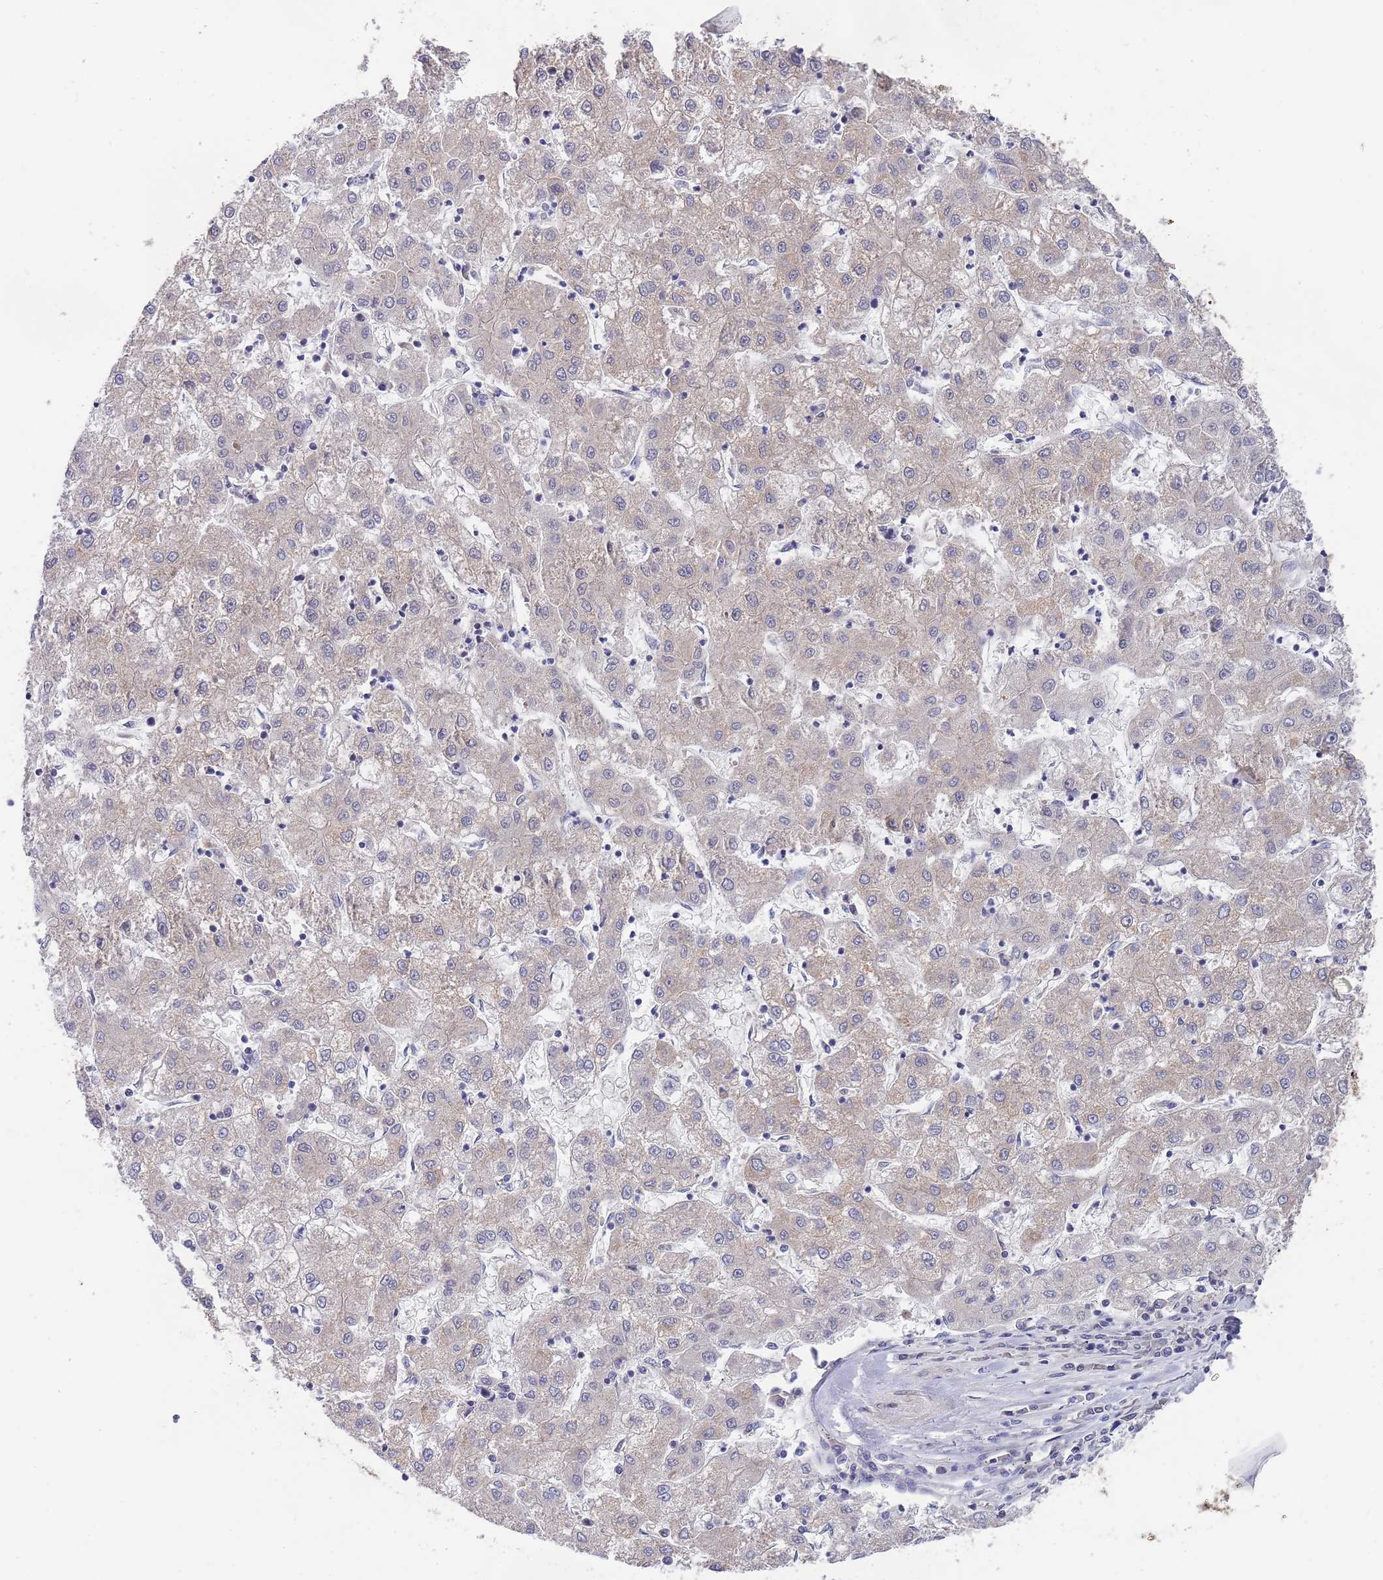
{"staining": {"intensity": "weak", "quantity": "25%-75%", "location": "cytoplasmic/membranous"}, "tissue": "liver cancer", "cell_type": "Tumor cells", "image_type": "cancer", "snomed": [{"axis": "morphology", "description": "Carcinoma, Hepatocellular, NOS"}, {"axis": "topography", "description": "Liver"}], "caption": "Protein expression analysis of human liver cancer (hepatocellular carcinoma) reveals weak cytoplasmic/membranous positivity in about 25%-75% of tumor cells.", "gene": "NLRP6", "patient": {"sex": "male", "age": 72}}